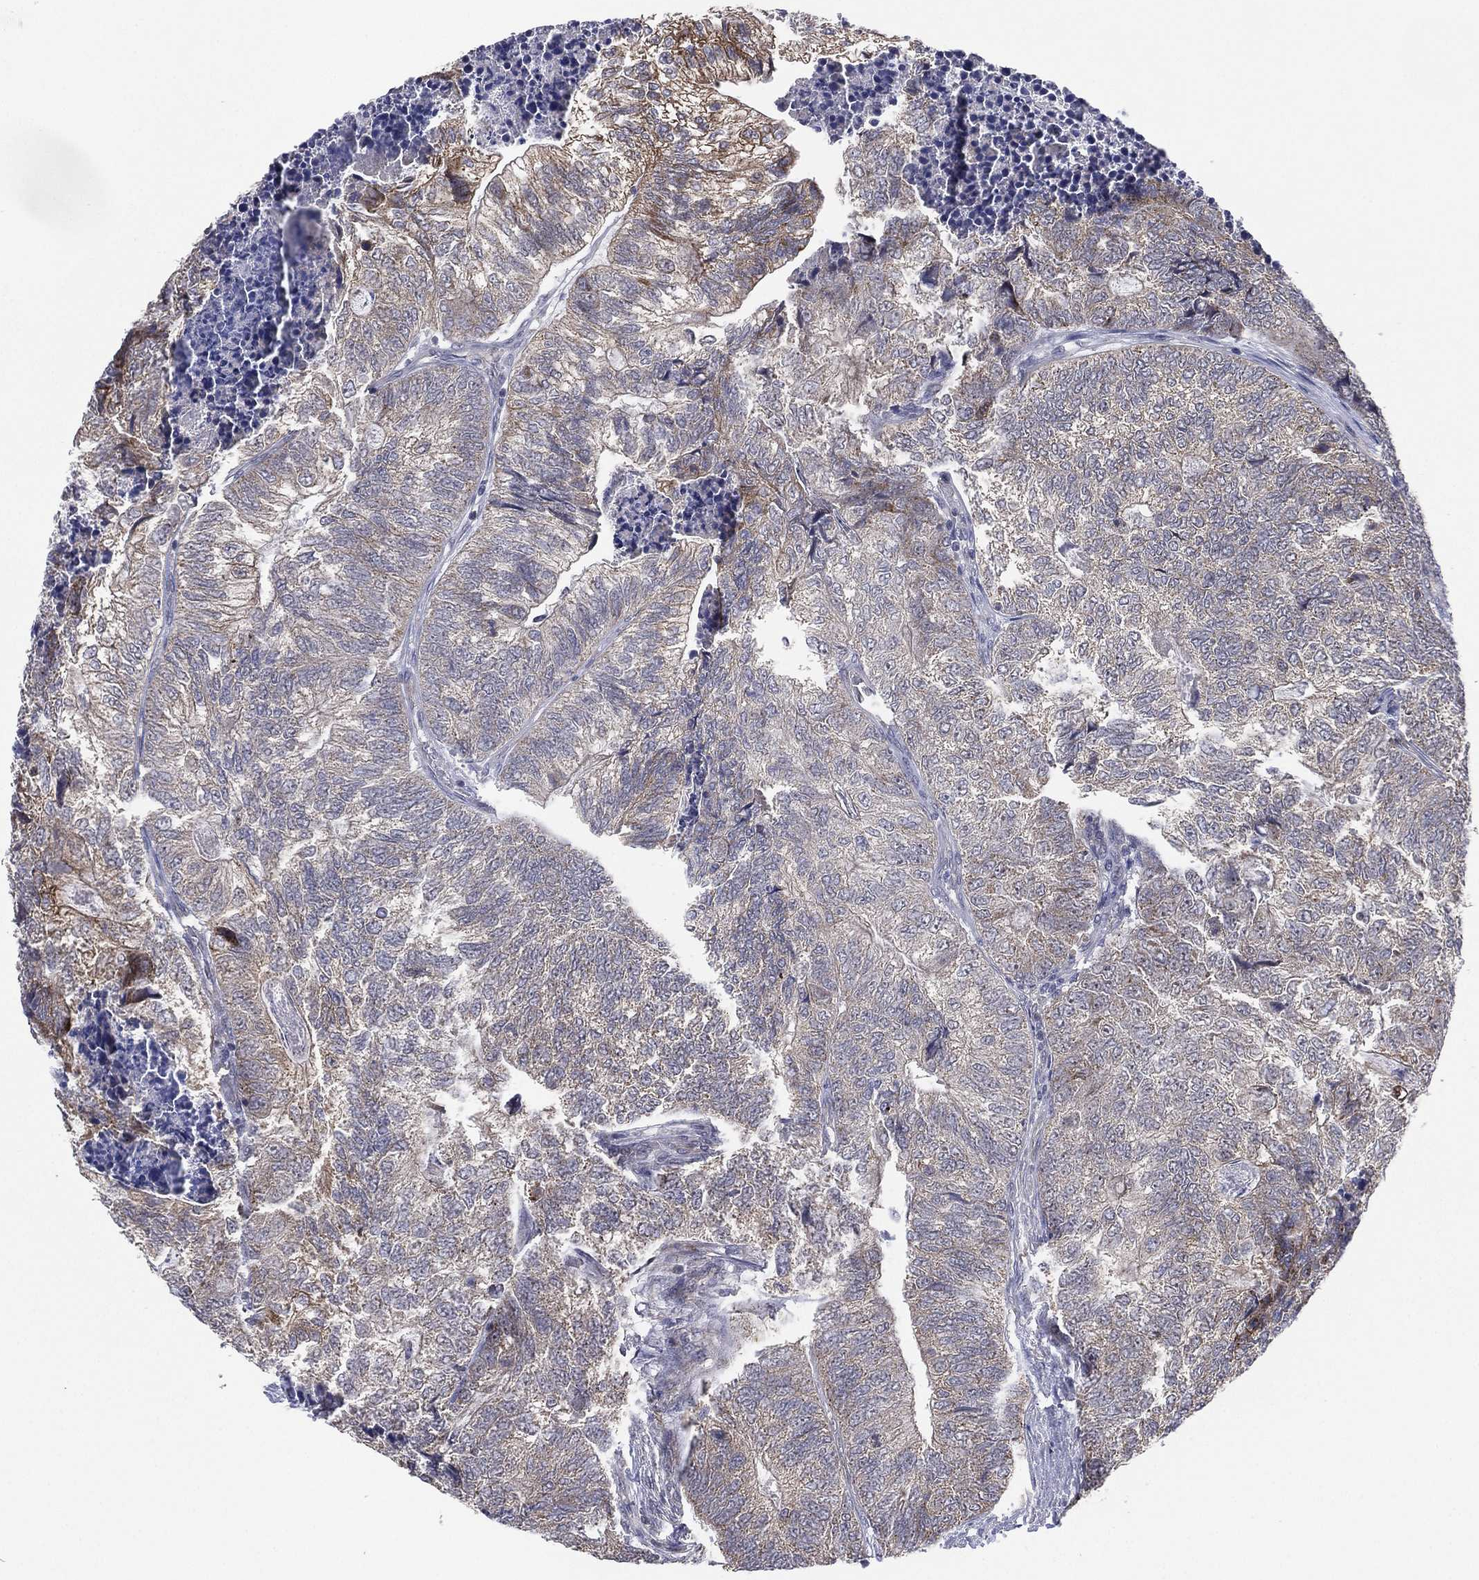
{"staining": {"intensity": "moderate", "quantity": "<25%", "location": "cytoplasmic/membranous"}, "tissue": "colorectal cancer", "cell_type": "Tumor cells", "image_type": "cancer", "snomed": [{"axis": "morphology", "description": "Adenocarcinoma, NOS"}, {"axis": "topography", "description": "Colon"}], "caption": "Immunohistochemical staining of human colorectal adenocarcinoma shows moderate cytoplasmic/membranous protein expression in about <25% of tumor cells.", "gene": "KAT14", "patient": {"sex": "female", "age": 67}}